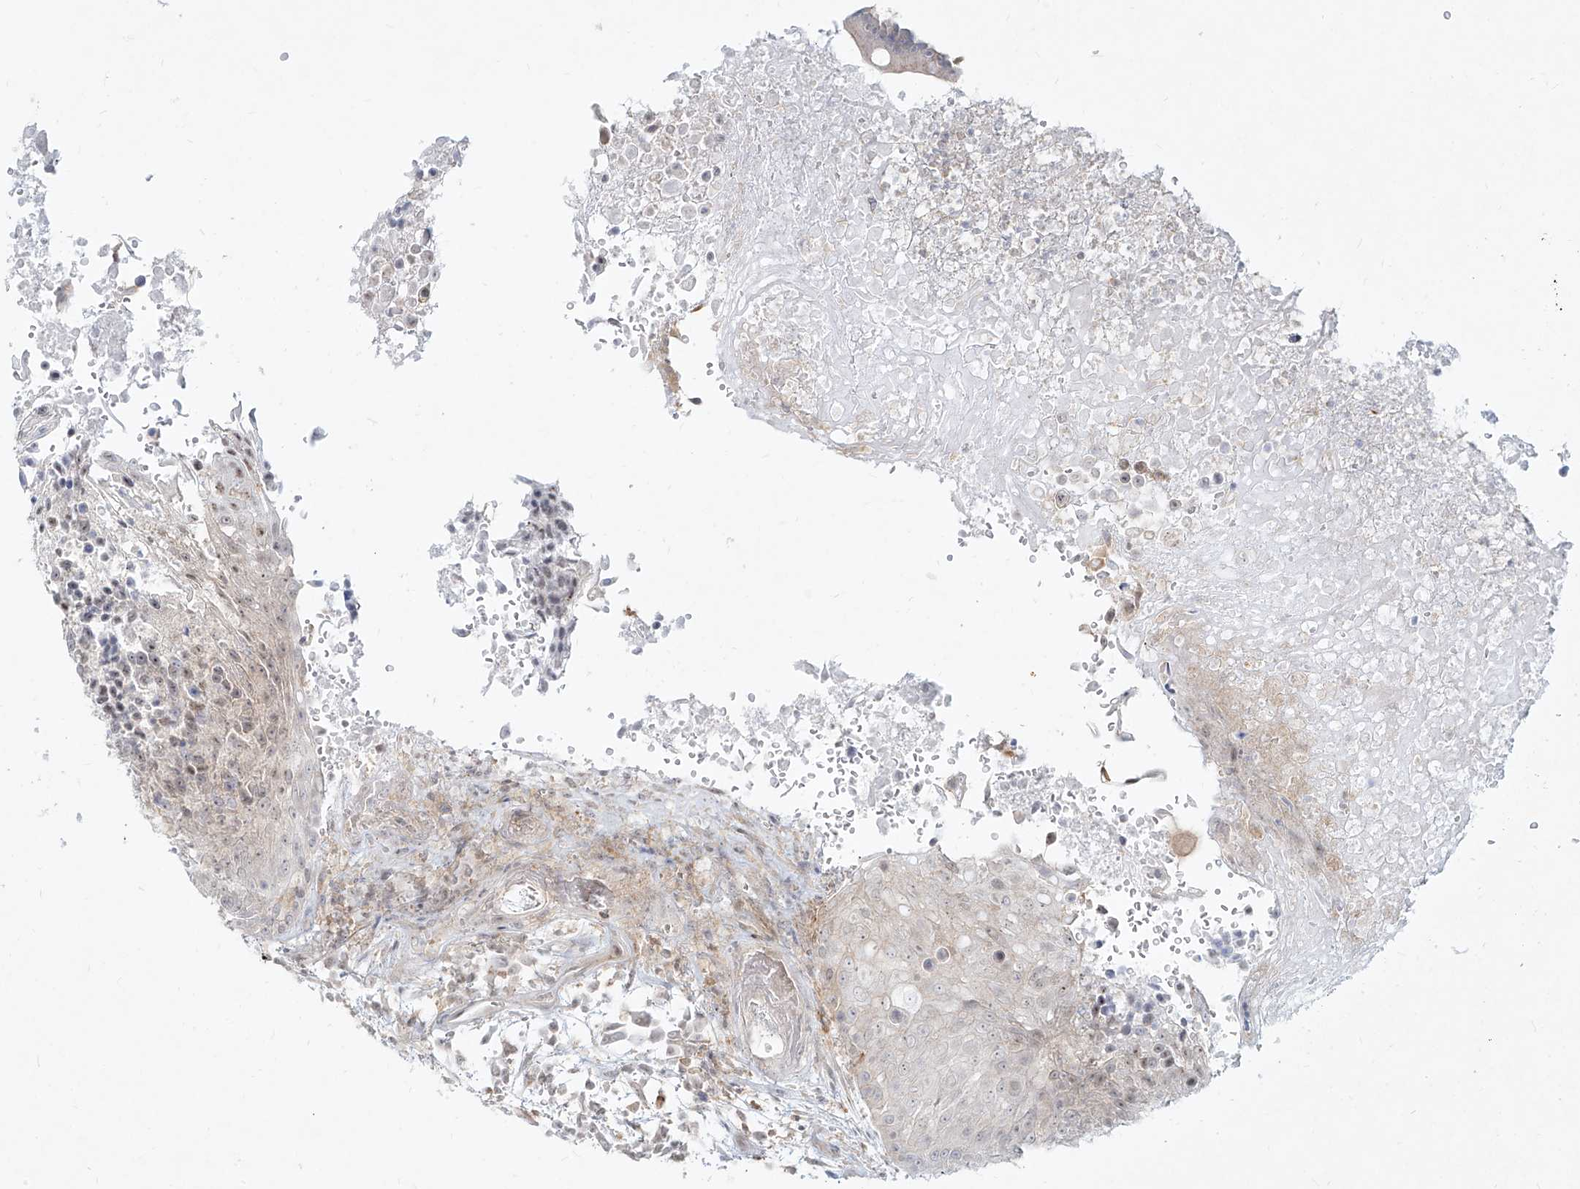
{"staining": {"intensity": "negative", "quantity": "none", "location": "none"}, "tissue": "urothelial cancer", "cell_type": "Tumor cells", "image_type": "cancer", "snomed": [{"axis": "morphology", "description": "Urothelial carcinoma, High grade"}, {"axis": "topography", "description": "Urinary bladder"}], "caption": "An image of human urothelial cancer is negative for staining in tumor cells.", "gene": "SLC2A12", "patient": {"sex": "female", "age": 63}}